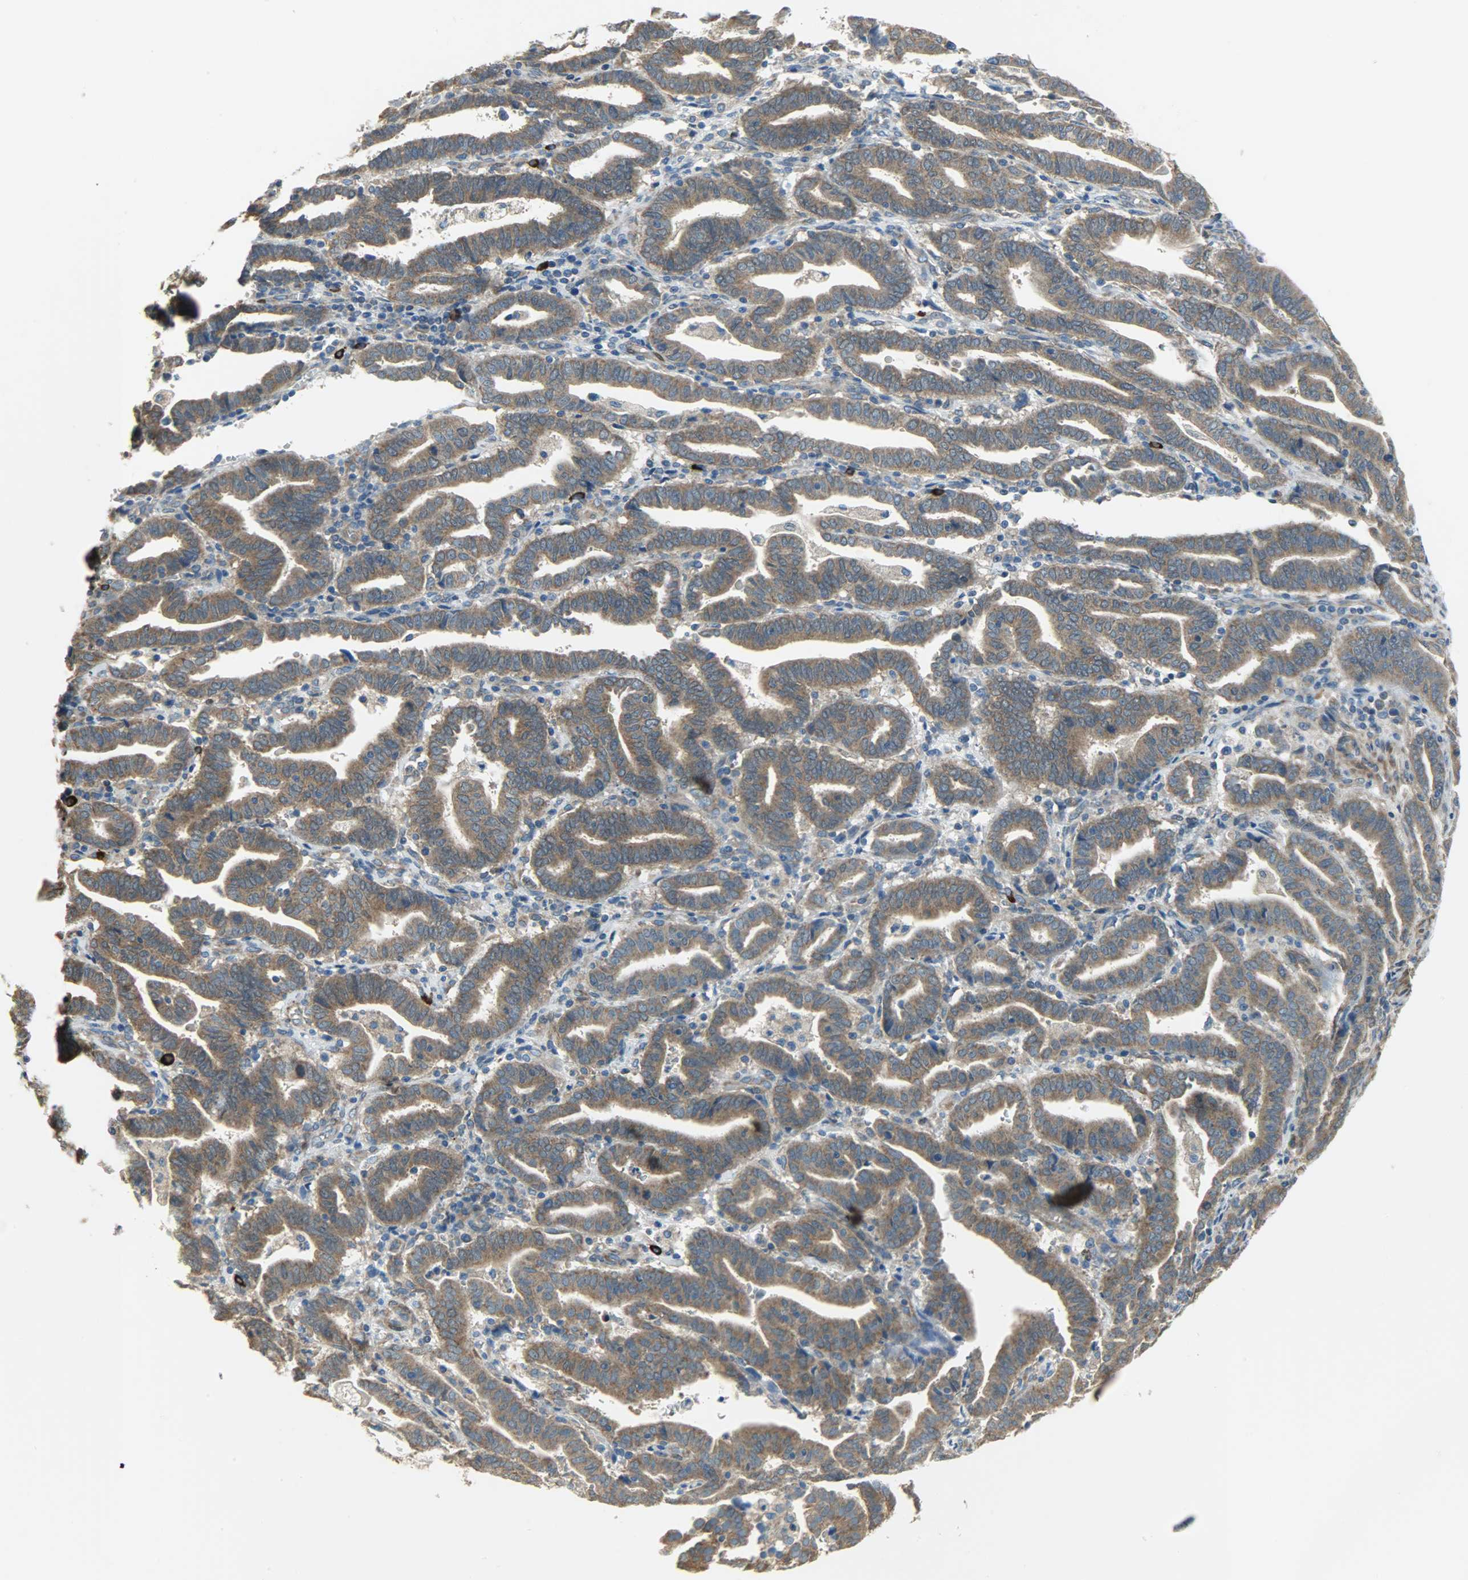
{"staining": {"intensity": "strong", "quantity": ">75%", "location": "cytoplasmic/membranous"}, "tissue": "endometrial cancer", "cell_type": "Tumor cells", "image_type": "cancer", "snomed": [{"axis": "morphology", "description": "Adenocarcinoma, NOS"}, {"axis": "topography", "description": "Uterus"}], "caption": "Immunohistochemical staining of adenocarcinoma (endometrial) displays strong cytoplasmic/membranous protein expression in about >75% of tumor cells.", "gene": "C1orf198", "patient": {"sex": "female", "age": 83}}